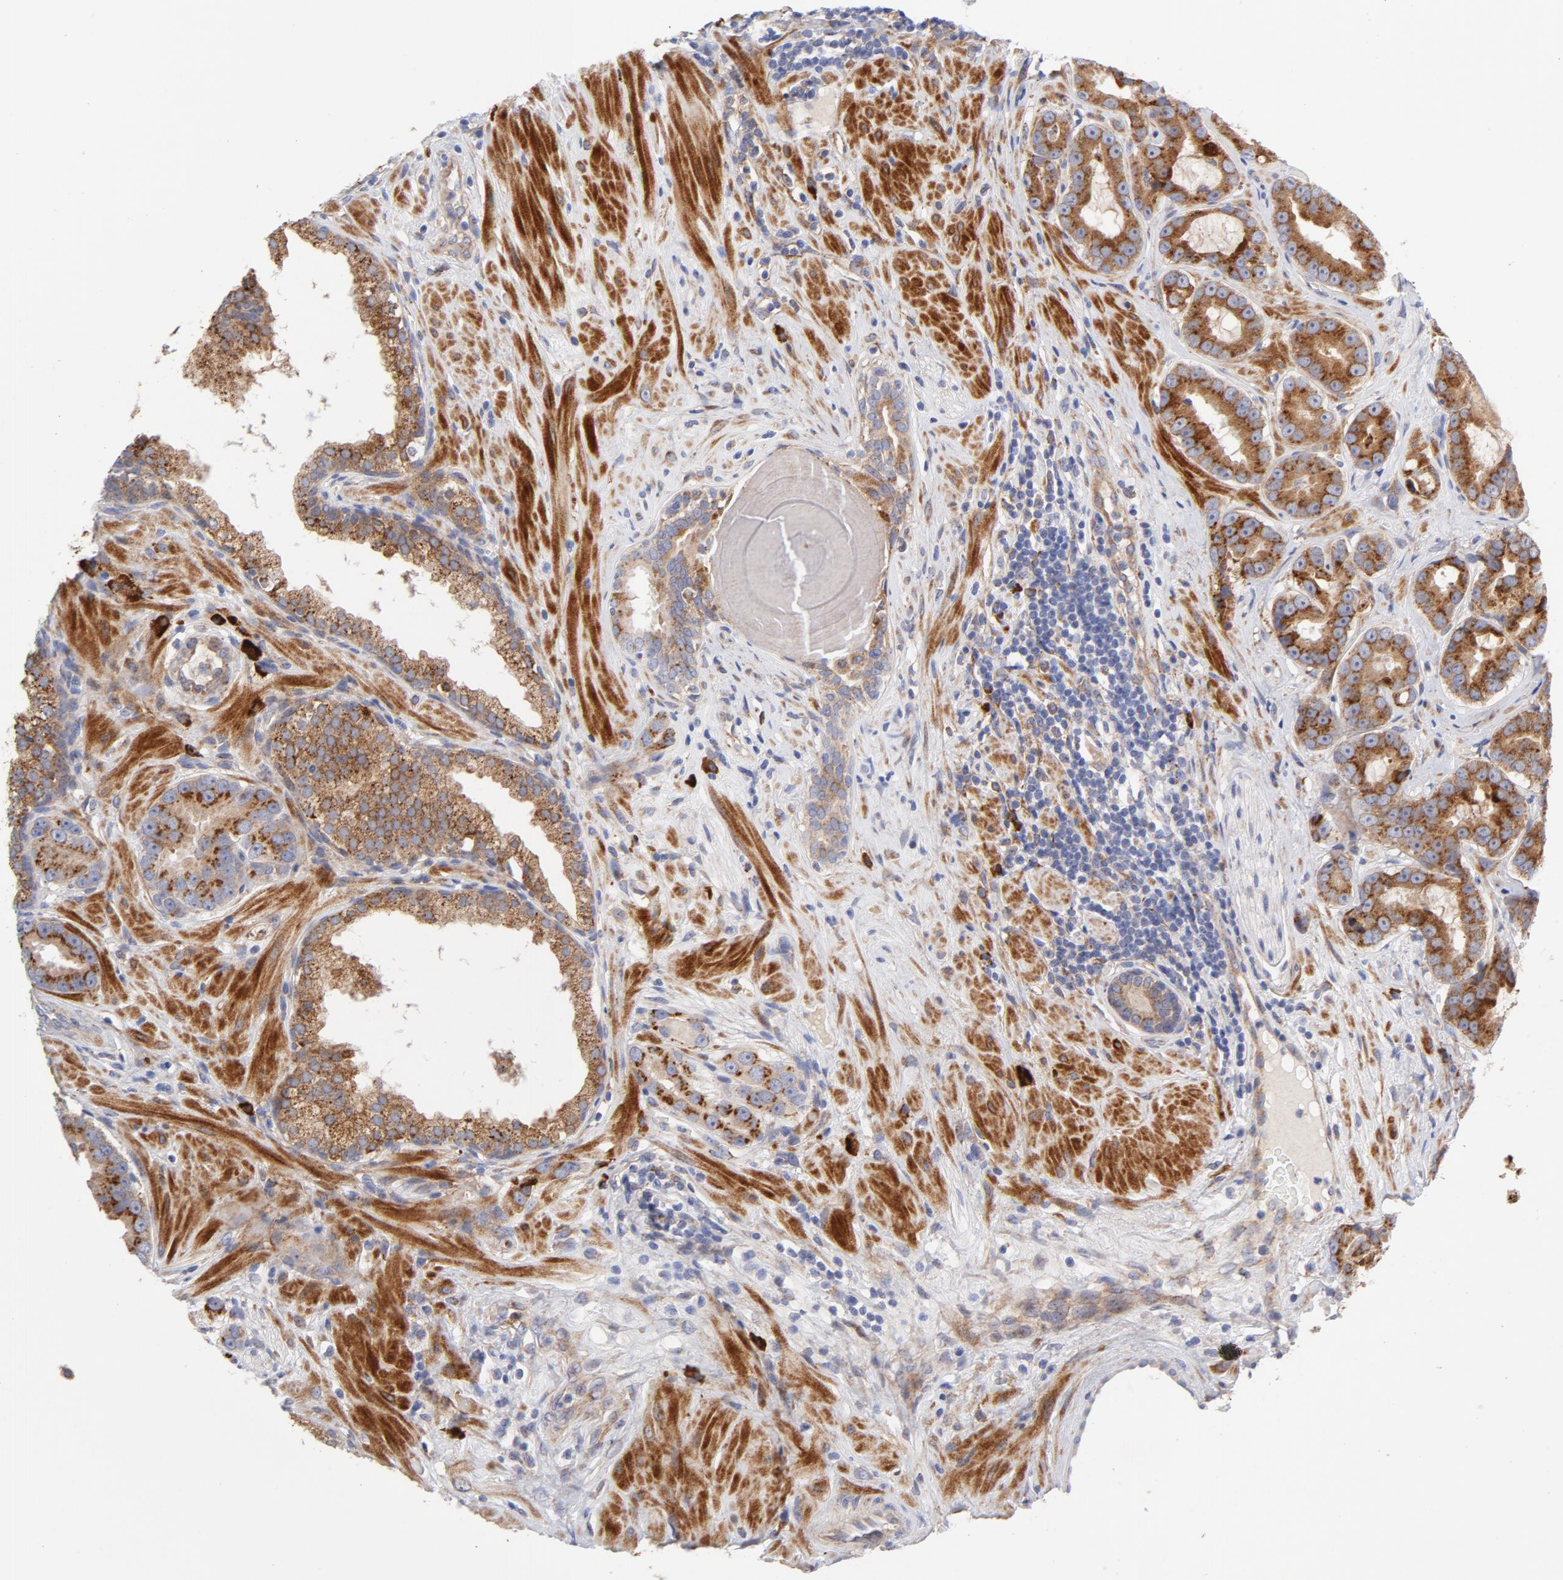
{"staining": {"intensity": "strong", "quantity": ">75%", "location": "cytoplasmic/membranous"}, "tissue": "prostate cancer", "cell_type": "Tumor cells", "image_type": "cancer", "snomed": [{"axis": "morphology", "description": "Adenocarcinoma, Low grade"}, {"axis": "topography", "description": "Prostate"}], "caption": "The immunohistochemical stain highlights strong cytoplasmic/membranous positivity in tumor cells of prostate cancer tissue. (Stains: DAB in brown, nuclei in blue, Microscopy: brightfield microscopy at high magnification).", "gene": "RAPGEF3", "patient": {"sex": "male", "age": 59}}